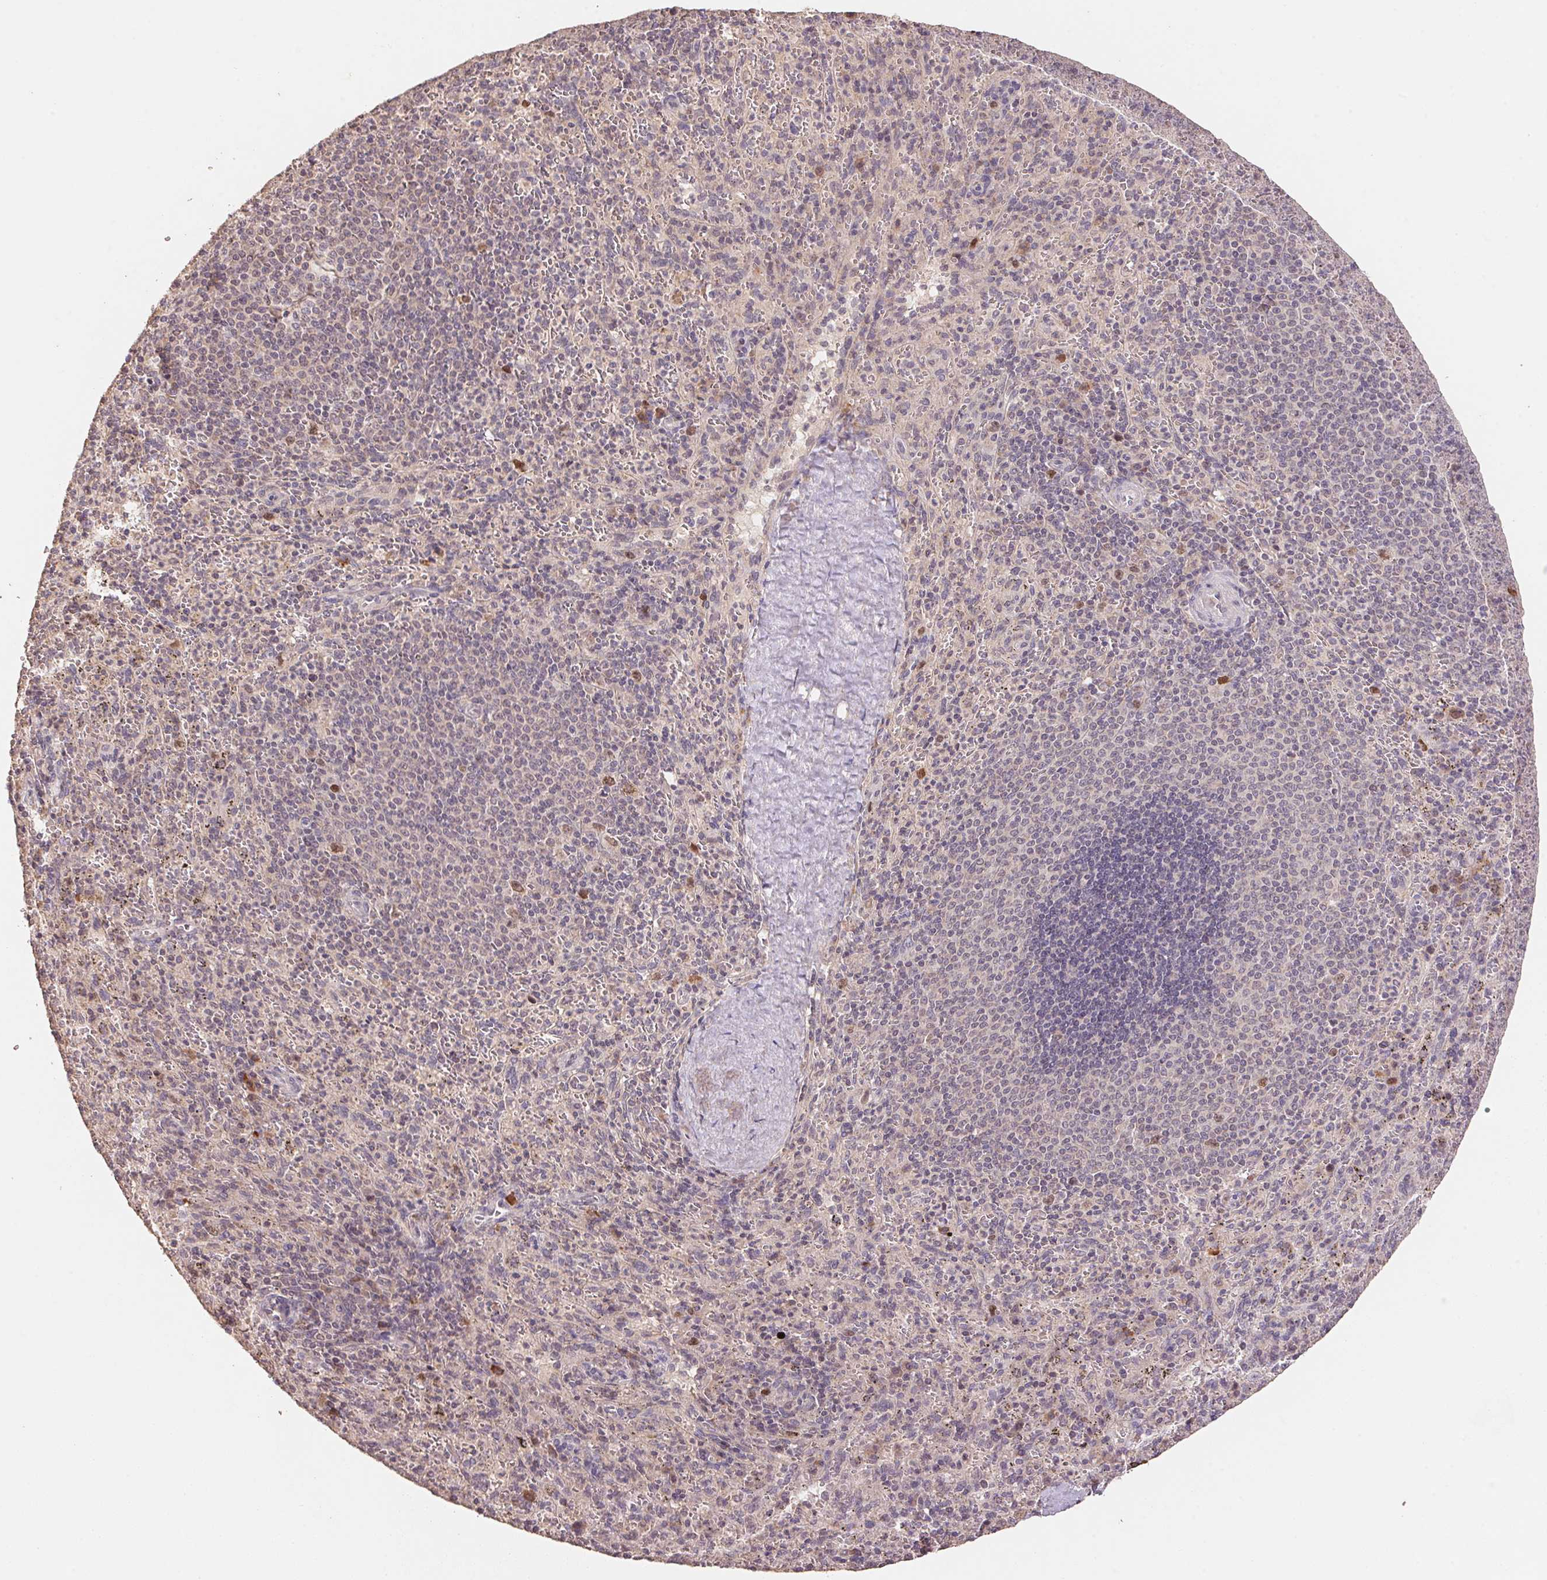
{"staining": {"intensity": "negative", "quantity": "none", "location": "none"}, "tissue": "spleen", "cell_type": "Cells in red pulp", "image_type": "normal", "snomed": [{"axis": "morphology", "description": "Normal tissue, NOS"}, {"axis": "topography", "description": "Spleen"}], "caption": "Immunohistochemistry (IHC) image of unremarkable human spleen stained for a protein (brown), which shows no expression in cells in red pulp.", "gene": "CENPF", "patient": {"sex": "male", "age": 57}}